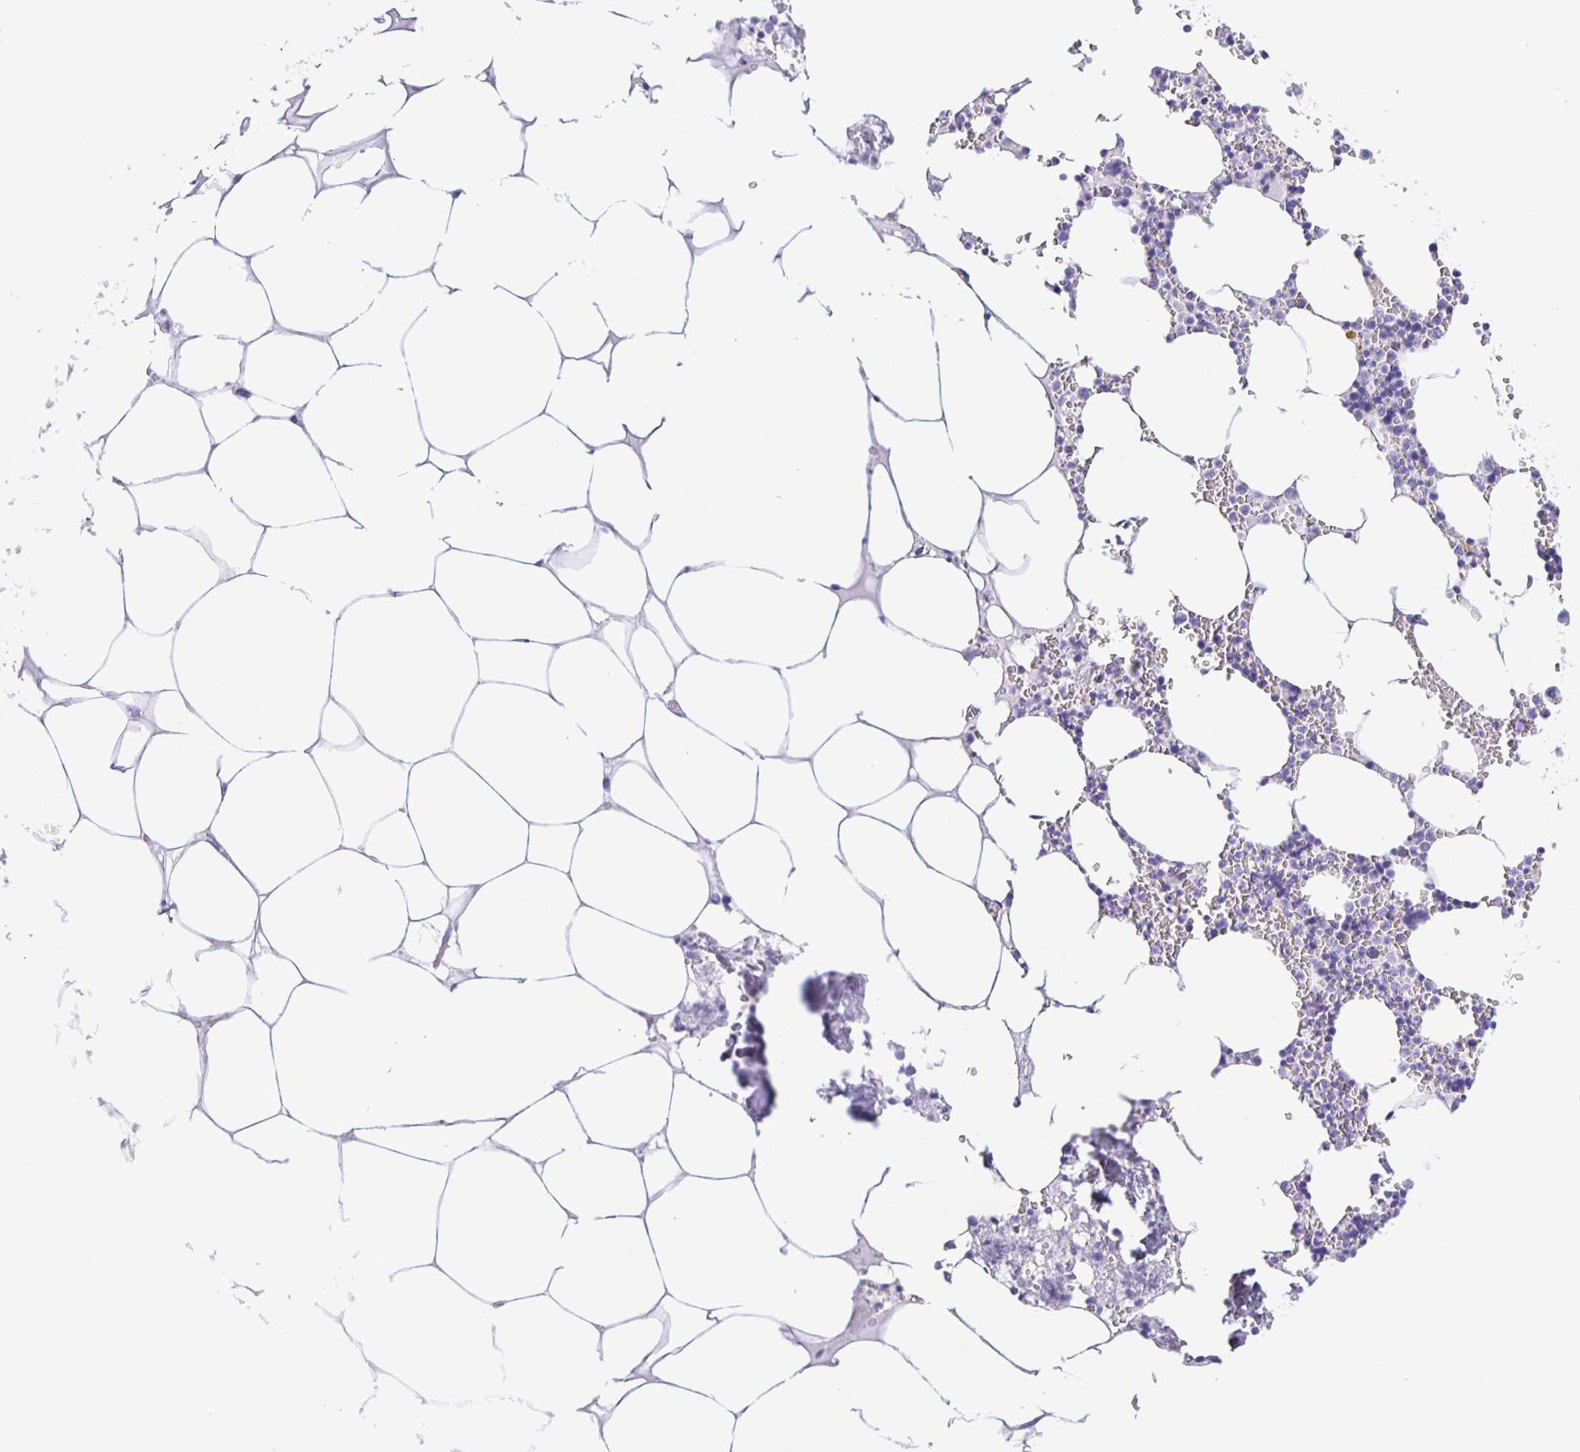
{"staining": {"intensity": "negative", "quantity": "none", "location": "none"}, "tissue": "bone marrow", "cell_type": "Hematopoietic cells", "image_type": "normal", "snomed": [{"axis": "morphology", "description": "Normal tissue, NOS"}, {"axis": "topography", "description": "Bone marrow"}], "caption": "DAB (3,3'-diaminobenzidine) immunohistochemical staining of benign bone marrow displays no significant positivity in hematopoietic cells.", "gene": "TGIF2LX", "patient": {"sex": "male", "age": 54}}